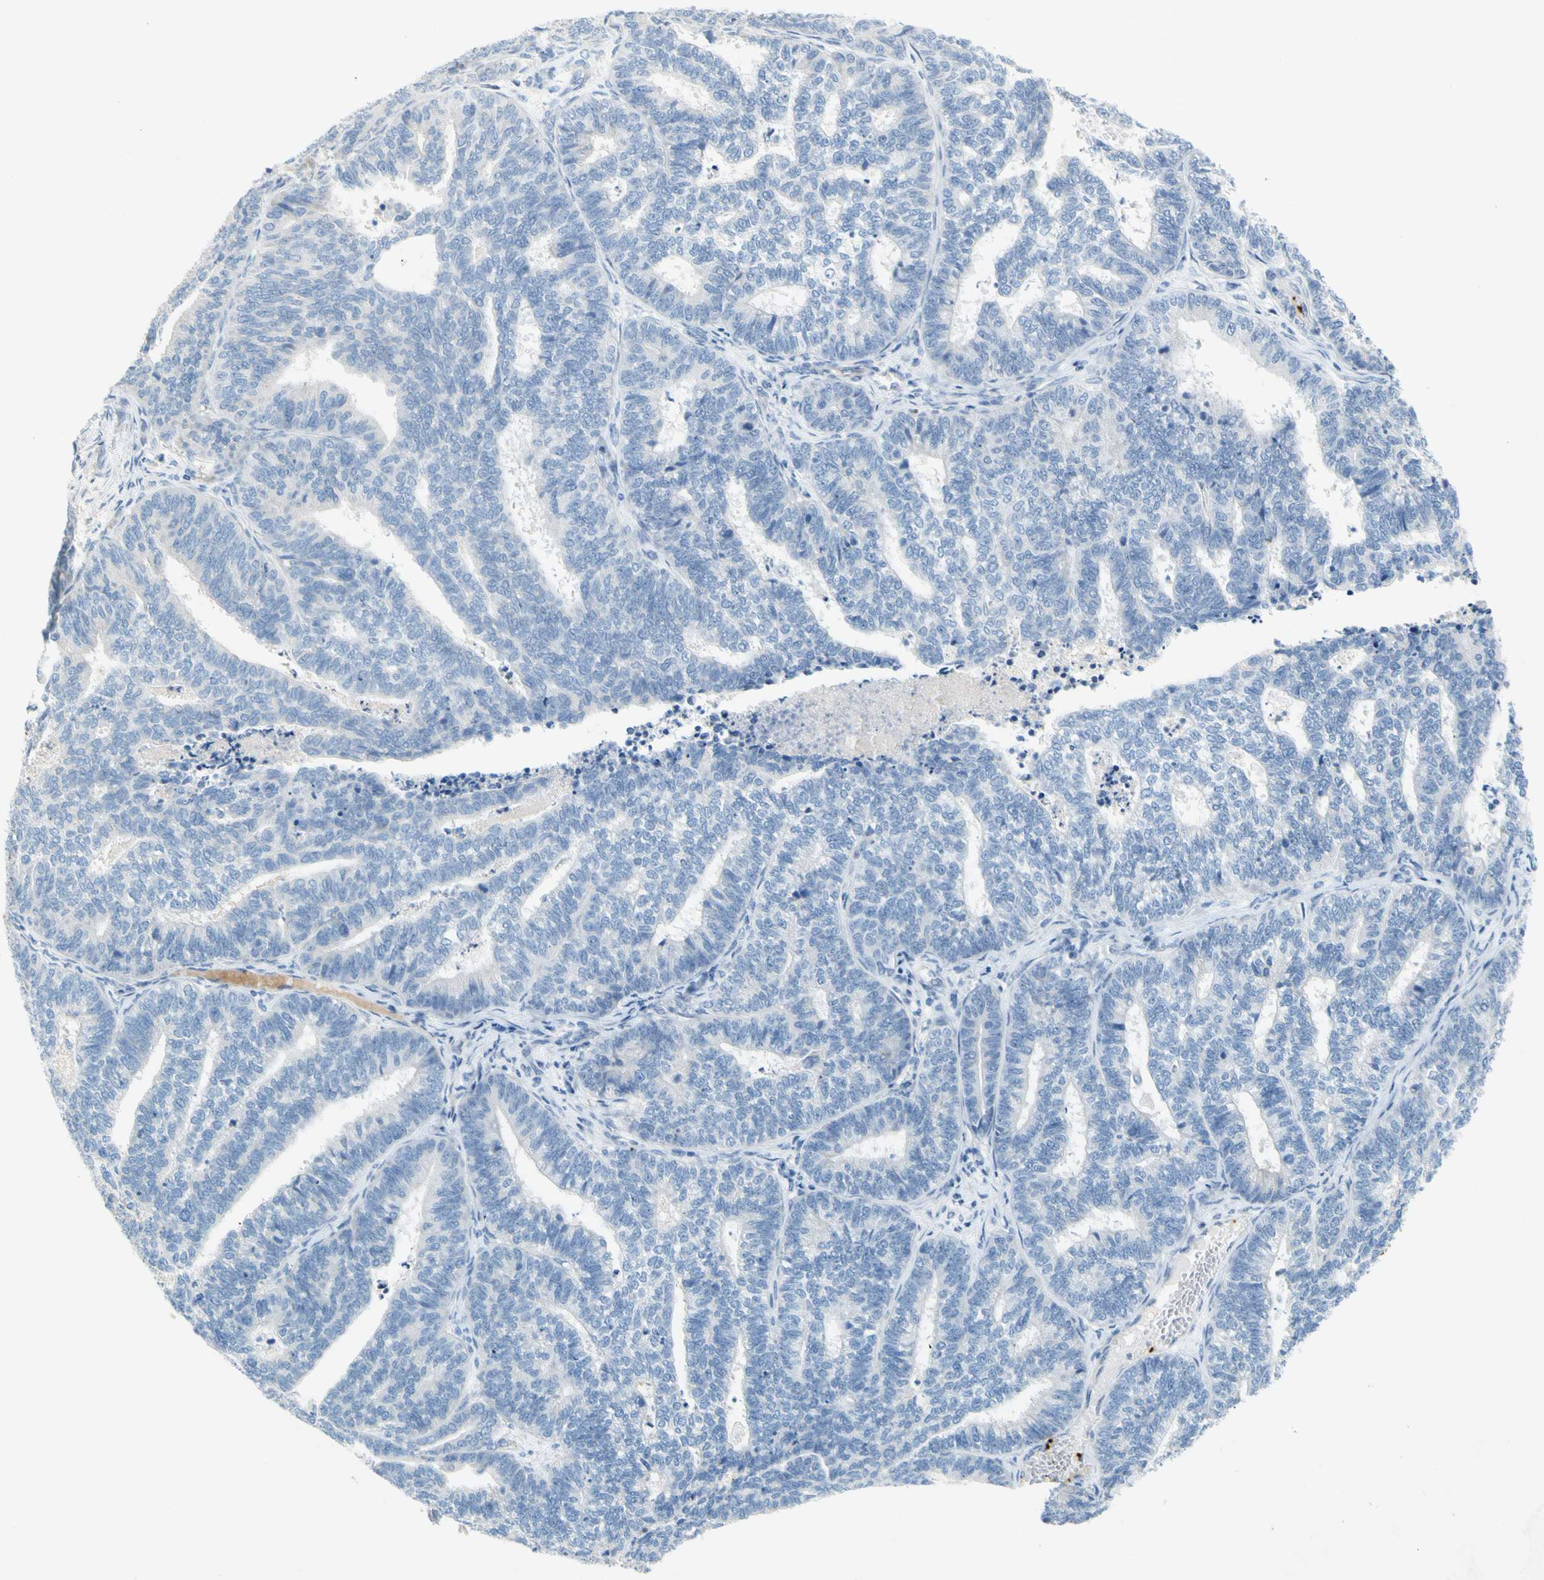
{"staining": {"intensity": "negative", "quantity": "none", "location": "none"}, "tissue": "endometrial cancer", "cell_type": "Tumor cells", "image_type": "cancer", "snomed": [{"axis": "morphology", "description": "Adenocarcinoma, NOS"}, {"axis": "topography", "description": "Endometrium"}], "caption": "This is an immunohistochemistry (IHC) photomicrograph of human endometrial cancer. There is no positivity in tumor cells.", "gene": "PPBP", "patient": {"sex": "female", "age": 70}}